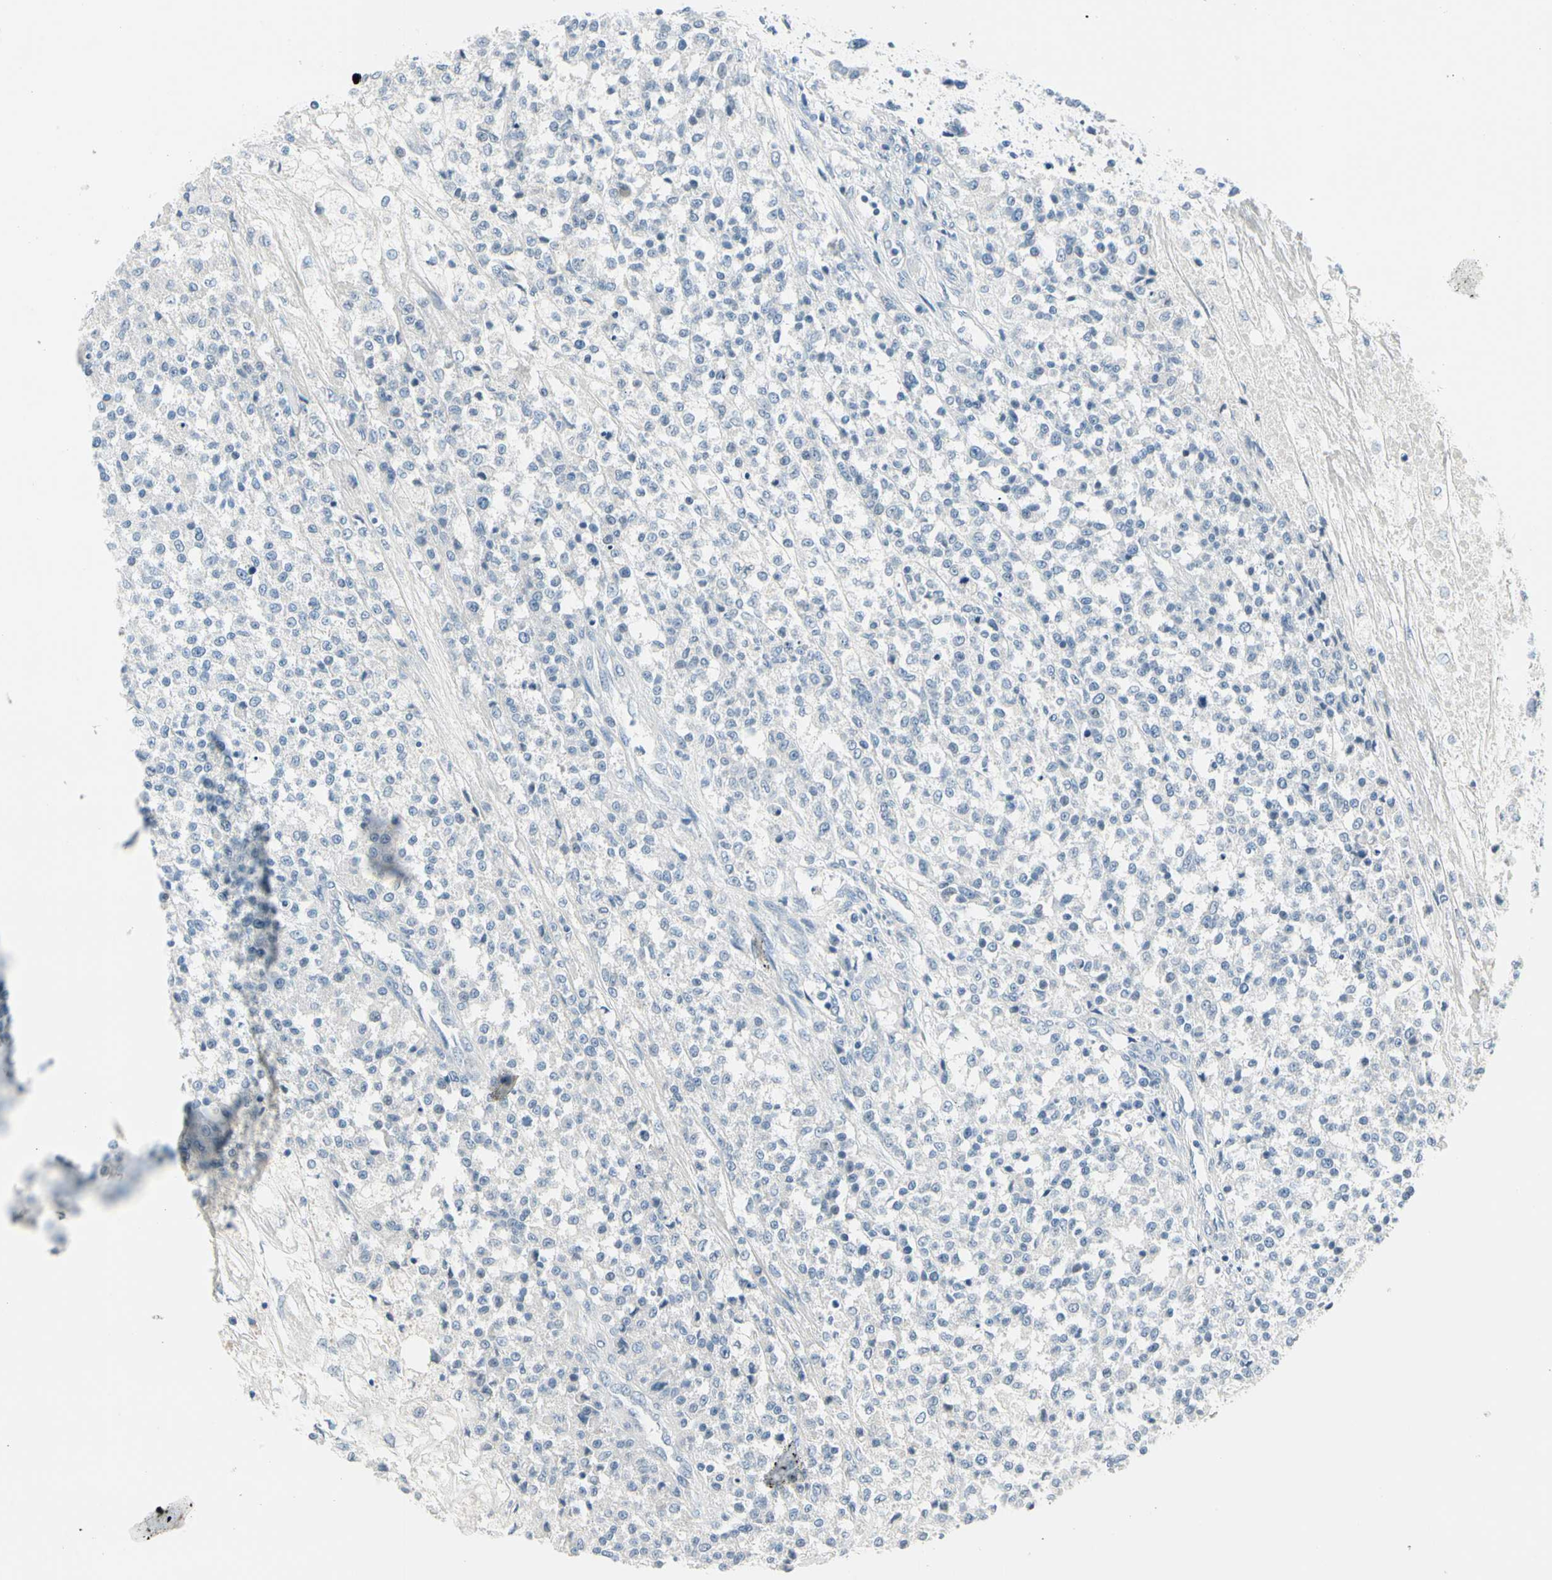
{"staining": {"intensity": "negative", "quantity": "none", "location": "none"}, "tissue": "testis cancer", "cell_type": "Tumor cells", "image_type": "cancer", "snomed": [{"axis": "morphology", "description": "Seminoma, NOS"}, {"axis": "topography", "description": "Testis"}], "caption": "Immunohistochemistry of seminoma (testis) reveals no staining in tumor cells. (DAB (3,3'-diaminobenzidine) immunohistochemistry visualized using brightfield microscopy, high magnification).", "gene": "PGR", "patient": {"sex": "male", "age": 59}}